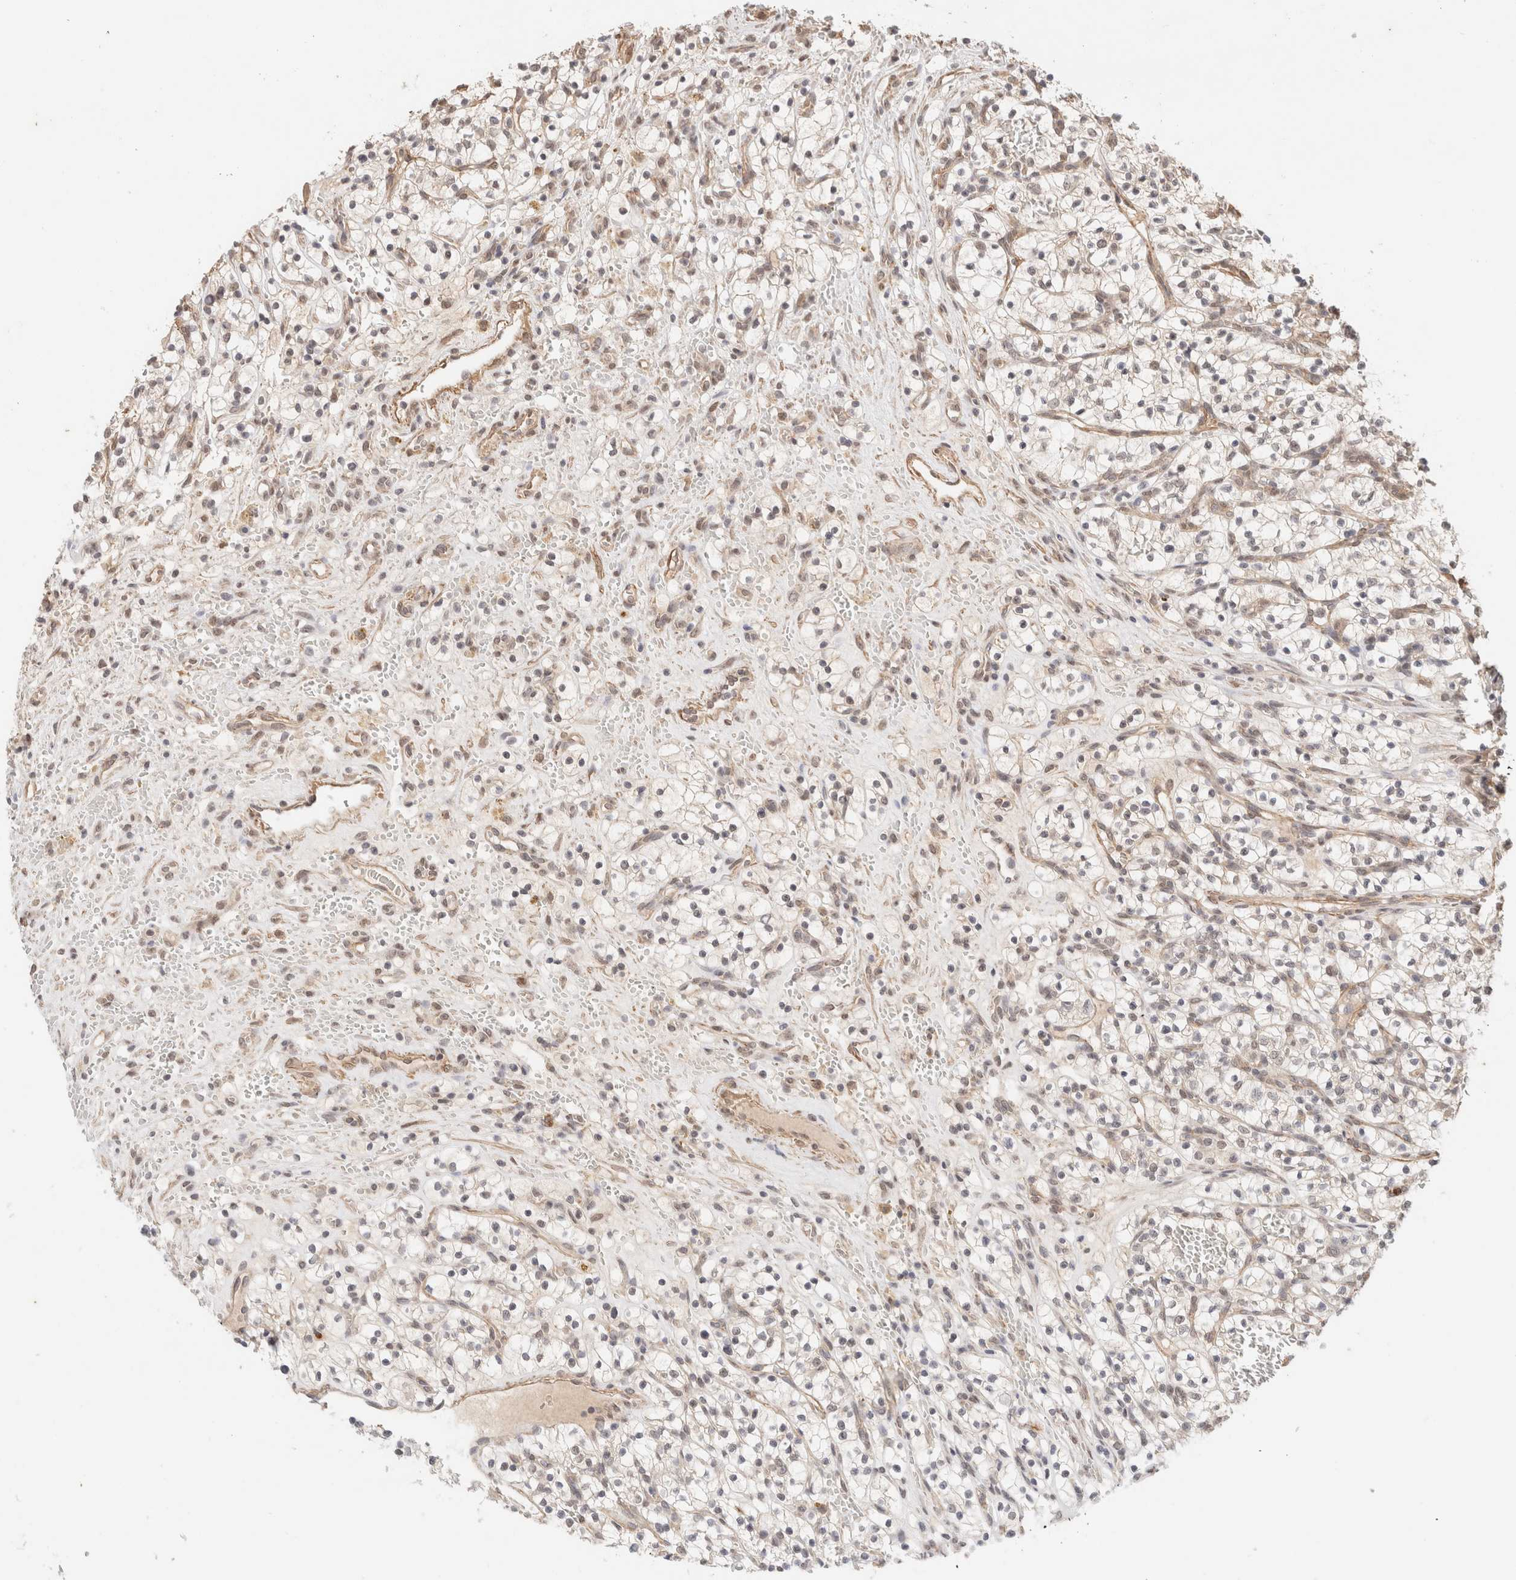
{"staining": {"intensity": "weak", "quantity": "<25%", "location": "nuclear"}, "tissue": "renal cancer", "cell_type": "Tumor cells", "image_type": "cancer", "snomed": [{"axis": "morphology", "description": "Adenocarcinoma, NOS"}, {"axis": "topography", "description": "Kidney"}], "caption": "Renal cancer was stained to show a protein in brown. There is no significant staining in tumor cells.", "gene": "BRPF3", "patient": {"sex": "female", "age": 57}}